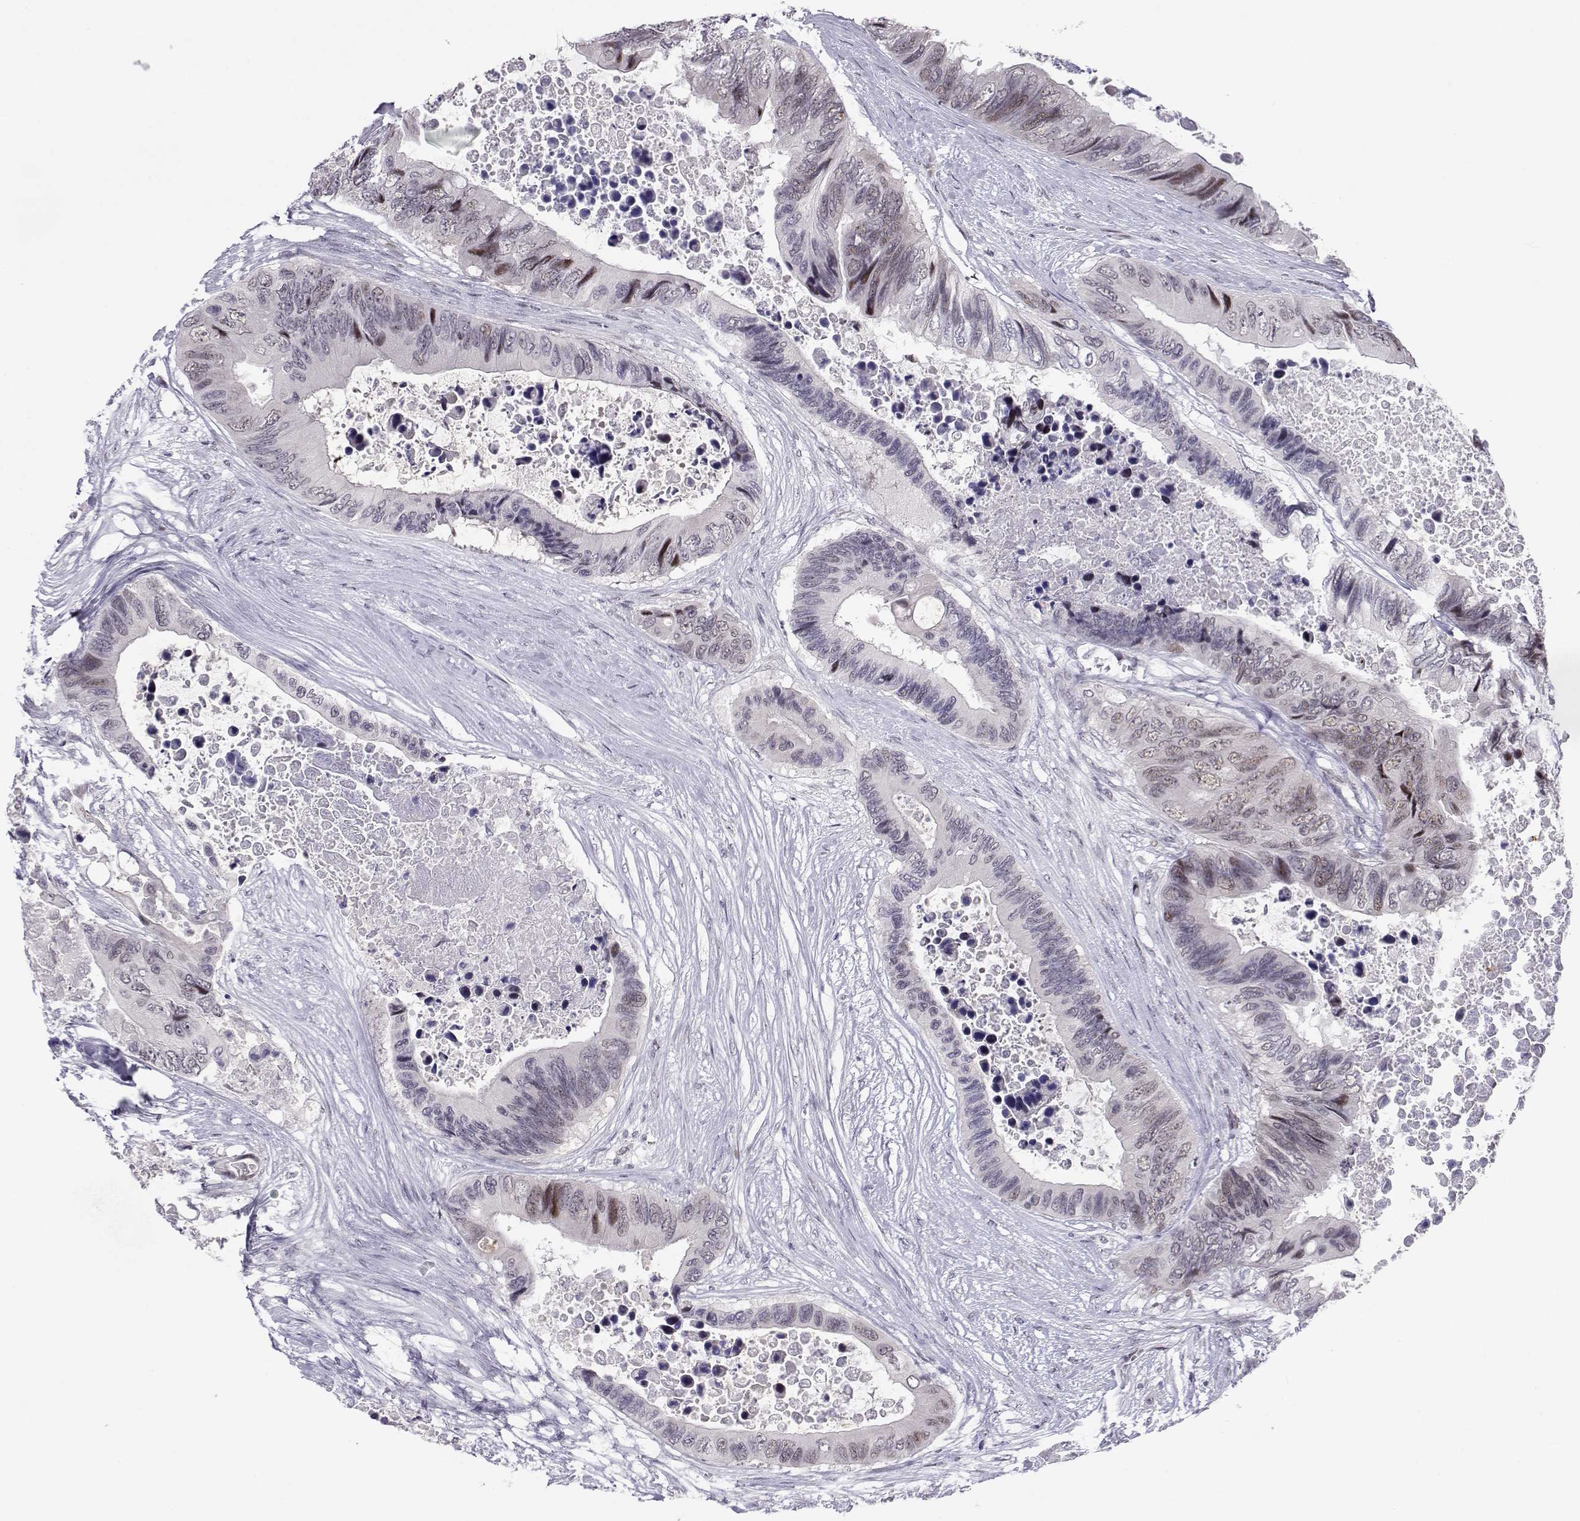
{"staining": {"intensity": "negative", "quantity": "none", "location": "none"}, "tissue": "colorectal cancer", "cell_type": "Tumor cells", "image_type": "cancer", "snomed": [{"axis": "morphology", "description": "Adenocarcinoma, NOS"}, {"axis": "topography", "description": "Rectum"}], "caption": "IHC micrograph of adenocarcinoma (colorectal) stained for a protein (brown), which reveals no expression in tumor cells. The staining was performed using DAB to visualize the protein expression in brown, while the nuclei were stained in blue with hematoxylin (Magnification: 20x).", "gene": "SIX6", "patient": {"sex": "male", "age": 63}}